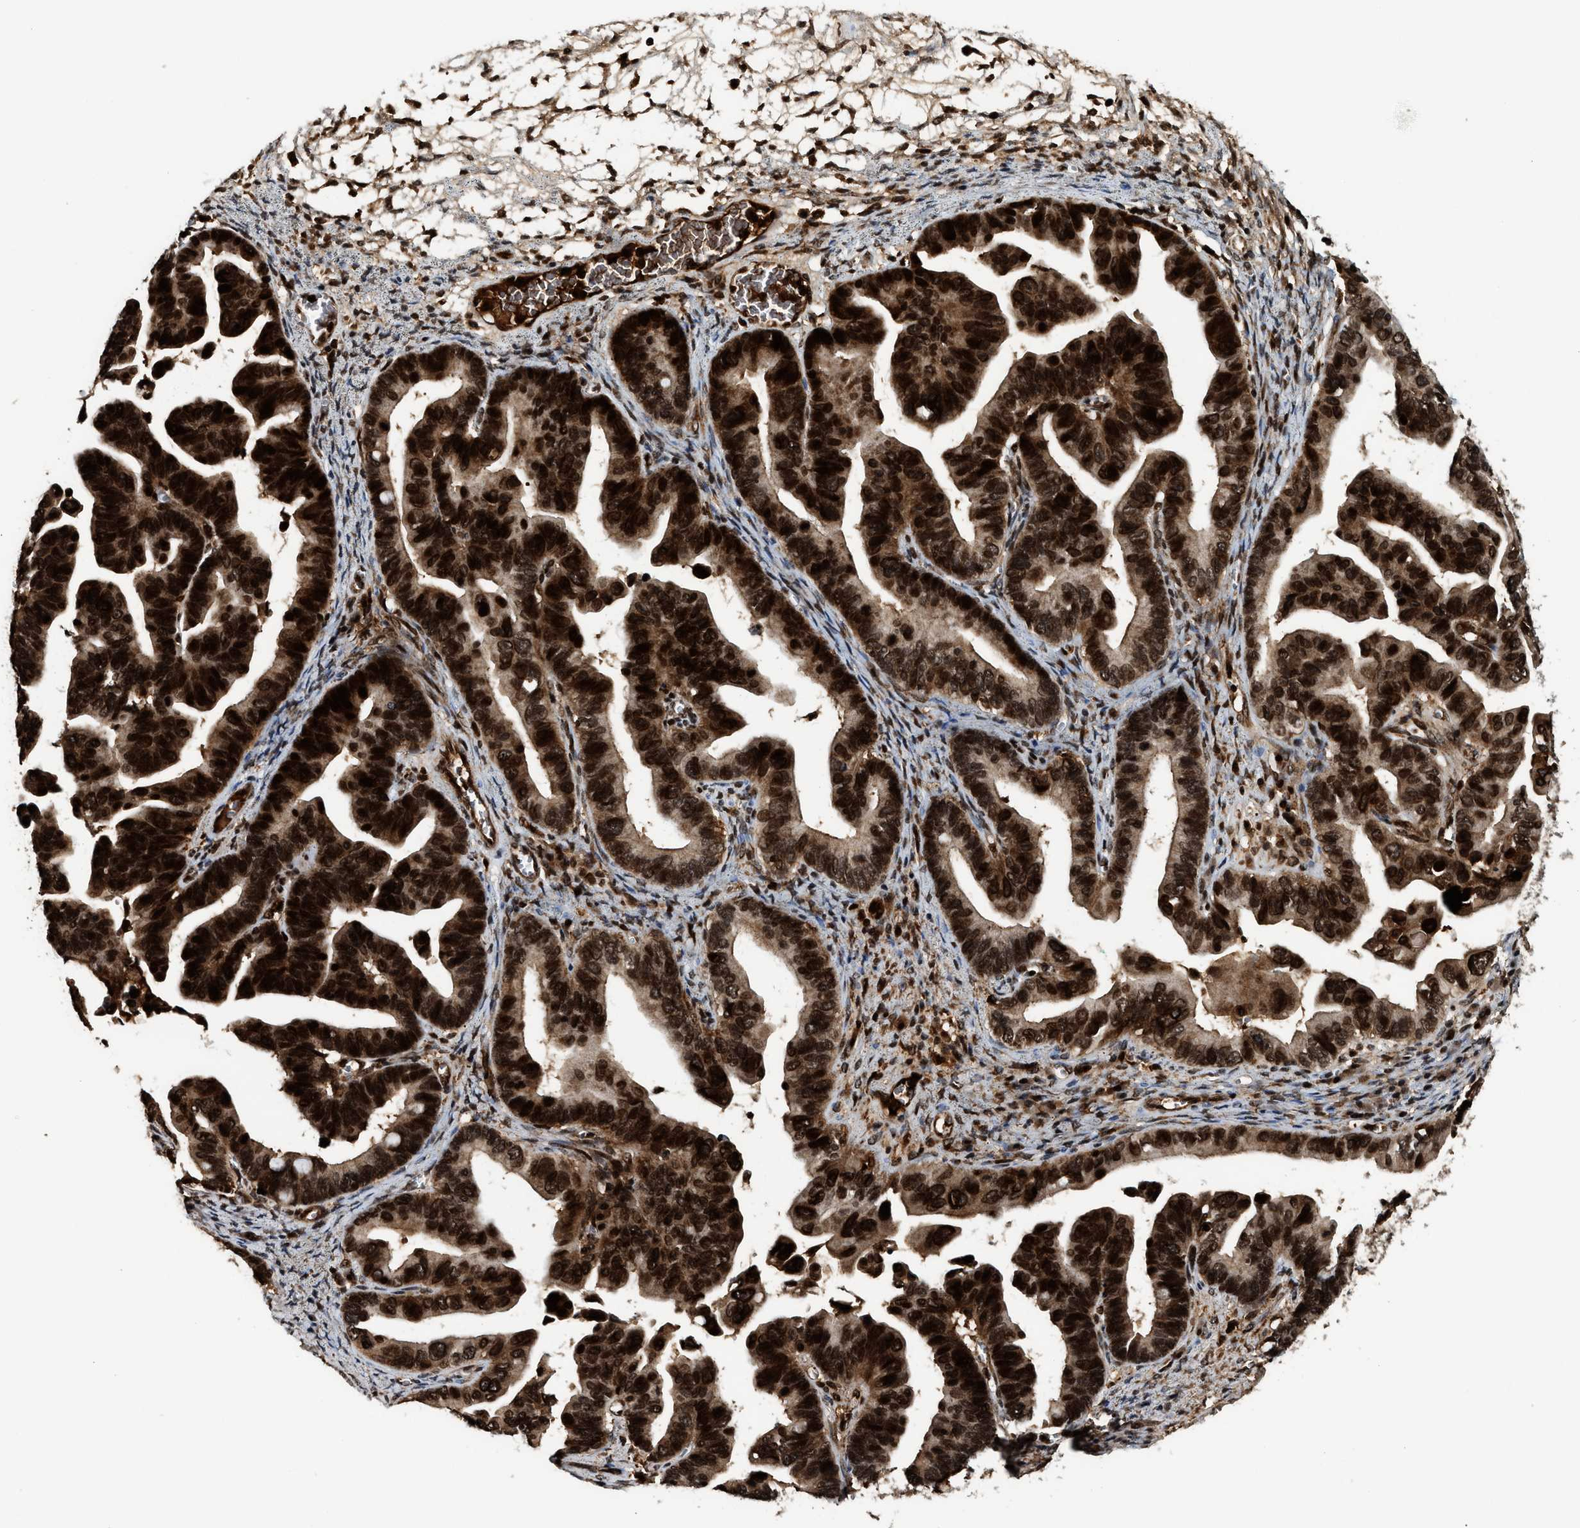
{"staining": {"intensity": "strong", "quantity": ">75%", "location": "cytoplasmic/membranous,nuclear"}, "tissue": "ovarian cancer", "cell_type": "Tumor cells", "image_type": "cancer", "snomed": [{"axis": "morphology", "description": "Cystadenocarcinoma, serous, NOS"}, {"axis": "topography", "description": "Ovary"}], "caption": "The image displays staining of ovarian cancer (serous cystadenocarcinoma), revealing strong cytoplasmic/membranous and nuclear protein staining (brown color) within tumor cells. (DAB IHC, brown staining for protein, blue staining for nuclei).", "gene": "MDM2", "patient": {"sex": "female", "age": 56}}